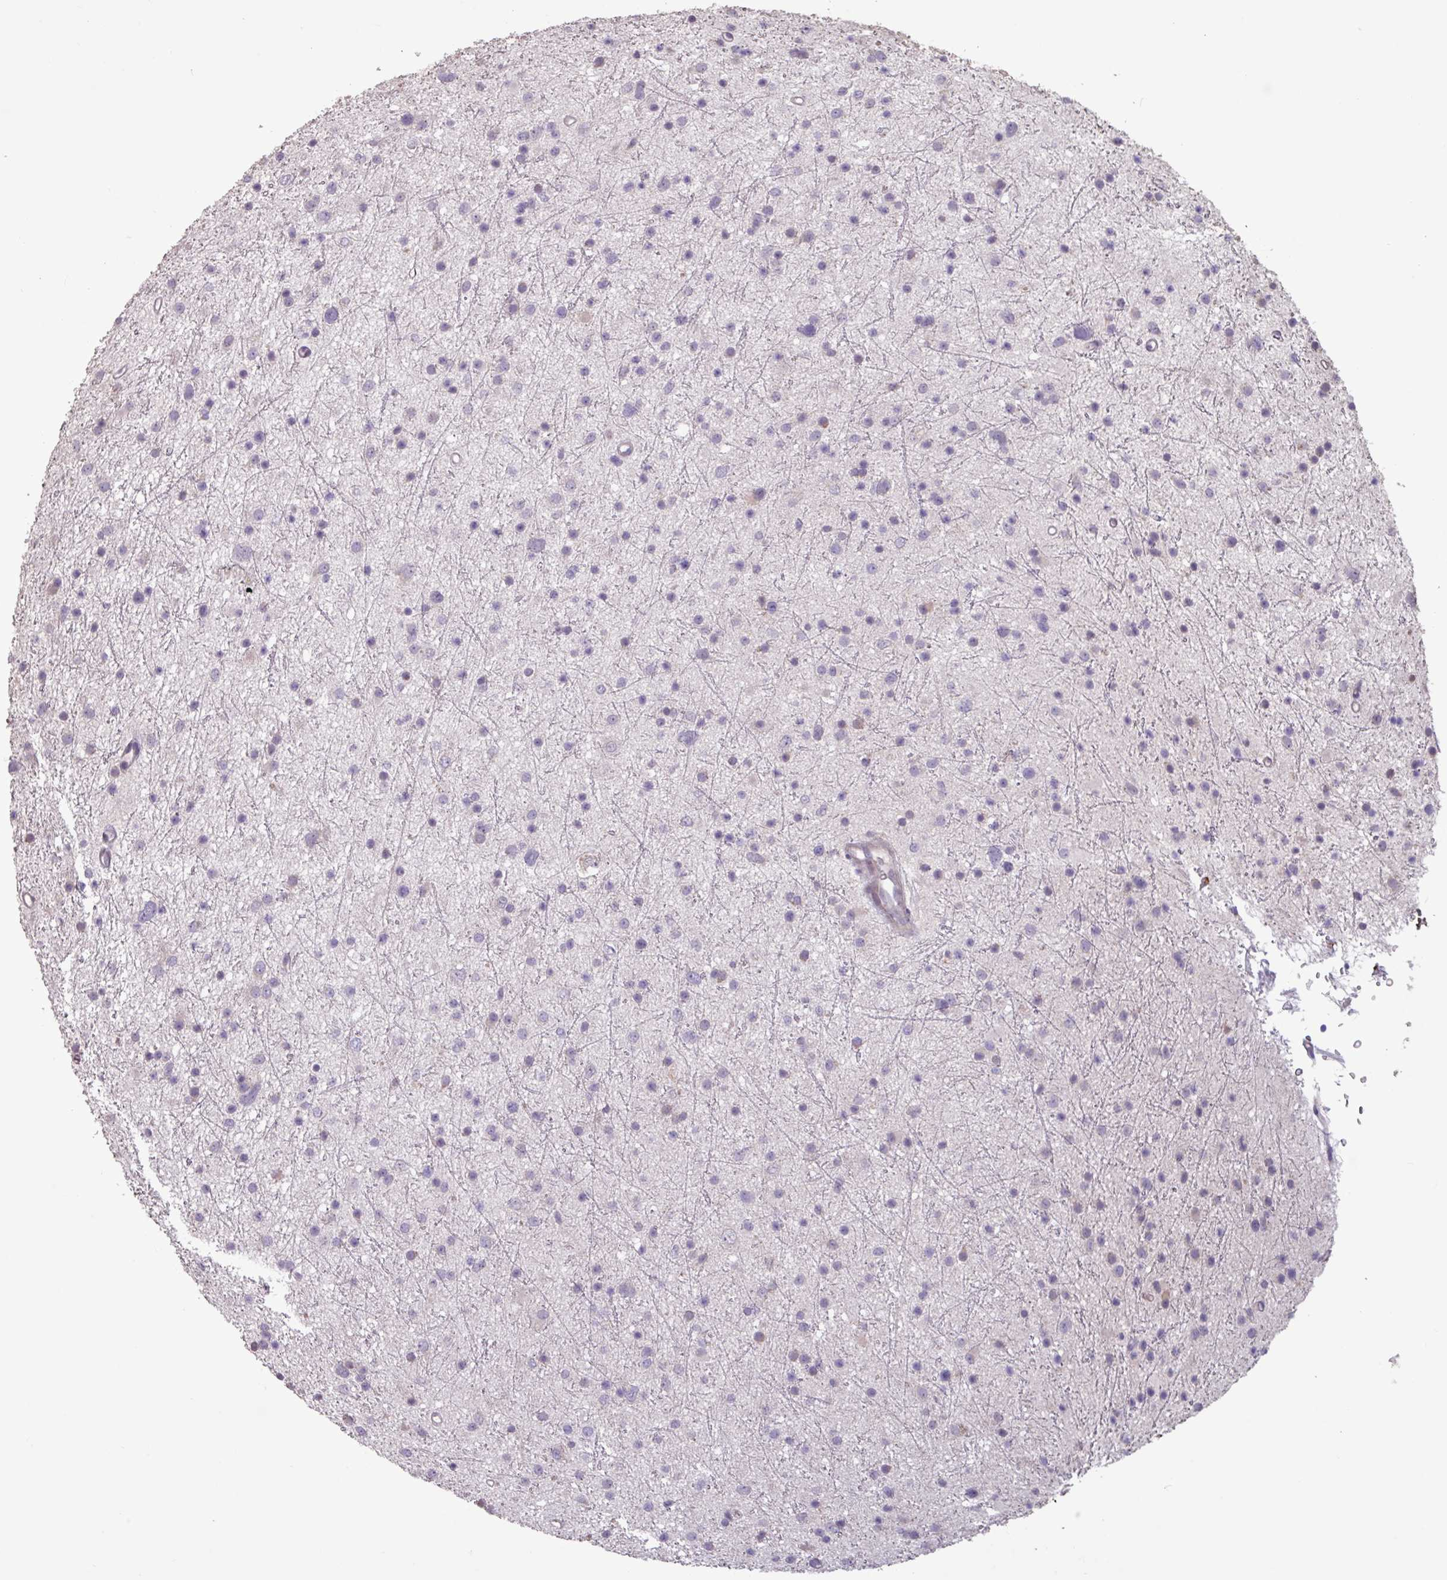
{"staining": {"intensity": "negative", "quantity": "none", "location": "none"}, "tissue": "glioma", "cell_type": "Tumor cells", "image_type": "cancer", "snomed": [{"axis": "morphology", "description": "Glioma, malignant, Low grade"}, {"axis": "topography", "description": "Cerebral cortex"}], "caption": "This is an IHC histopathology image of human malignant glioma (low-grade). There is no expression in tumor cells.", "gene": "SEC61G", "patient": {"sex": "female", "age": 39}}